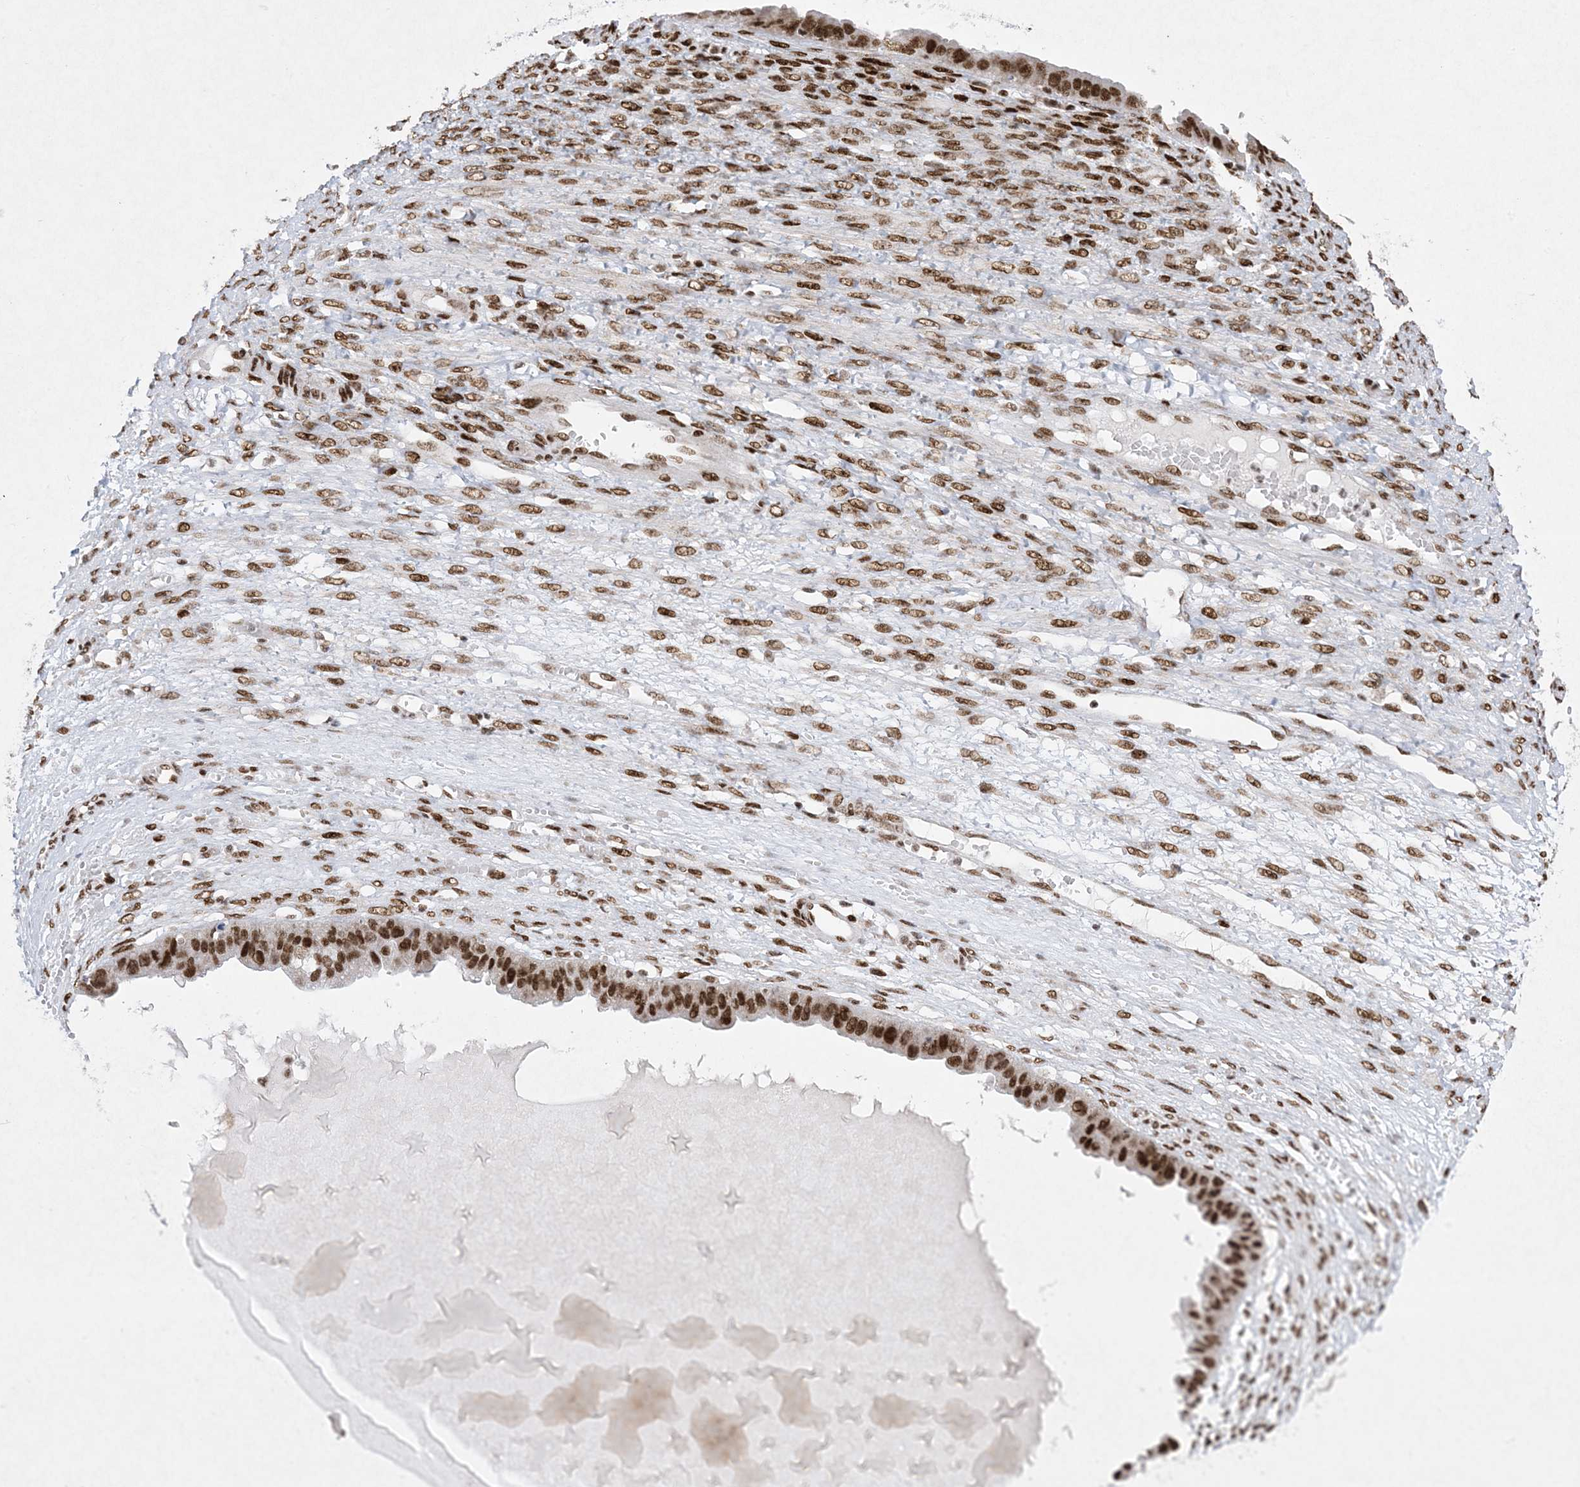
{"staining": {"intensity": "strong", "quantity": ">75%", "location": "nuclear"}, "tissue": "ovarian cancer", "cell_type": "Tumor cells", "image_type": "cancer", "snomed": [{"axis": "morphology", "description": "Cystadenocarcinoma, serous, NOS"}, {"axis": "topography", "description": "Ovary"}], "caption": "Protein expression analysis of human serous cystadenocarcinoma (ovarian) reveals strong nuclear positivity in about >75% of tumor cells.", "gene": "PKNOX2", "patient": {"sex": "female", "age": 58}}